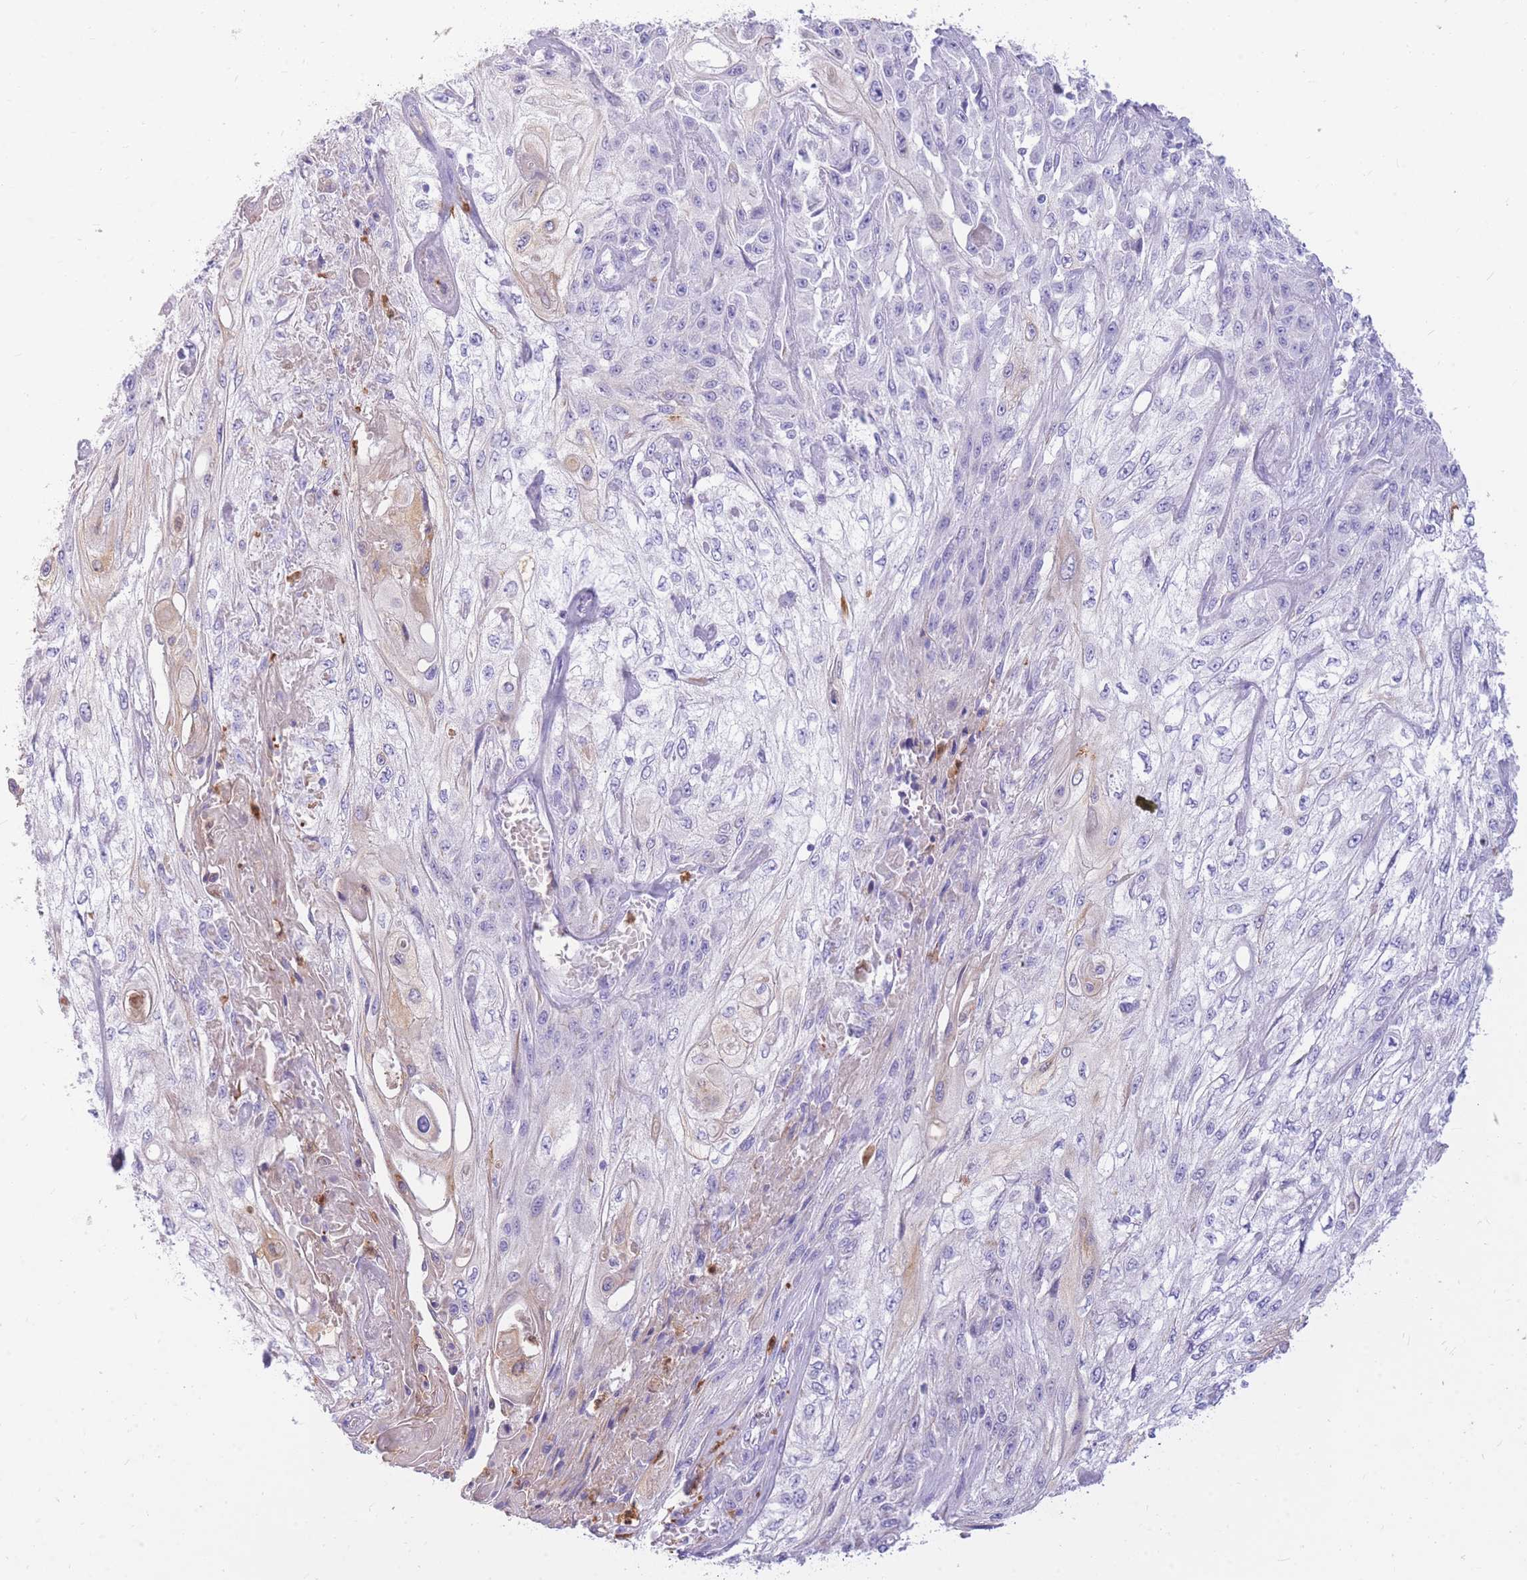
{"staining": {"intensity": "negative", "quantity": "none", "location": "none"}, "tissue": "skin cancer", "cell_type": "Tumor cells", "image_type": "cancer", "snomed": [{"axis": "morphology", "description": "Squamous cell carcinoma, NOS"}, {"axis": "morphology", "description": "Squamous cell carcinoma, metastatic, NOS"}, {"axis": "topography", "description": "Skin"}, {"axis": "topography", "description": "Lymph node"}], "caption": "A high-resolution histopathology image shows immunohistochemistry staining of skin cancer (metastatic squamous cell carcinoma), which shows no significant staining in tumor cells. The staining was performed using DAB (3,3'-diaminobenzidine) to visualize the protein expression in brown, while the nuclei were stained in blue with hematoxylin (Magnification: 20x).", "gene": "TPSAB1", "patient": {"sex": "male", "age": 75}}